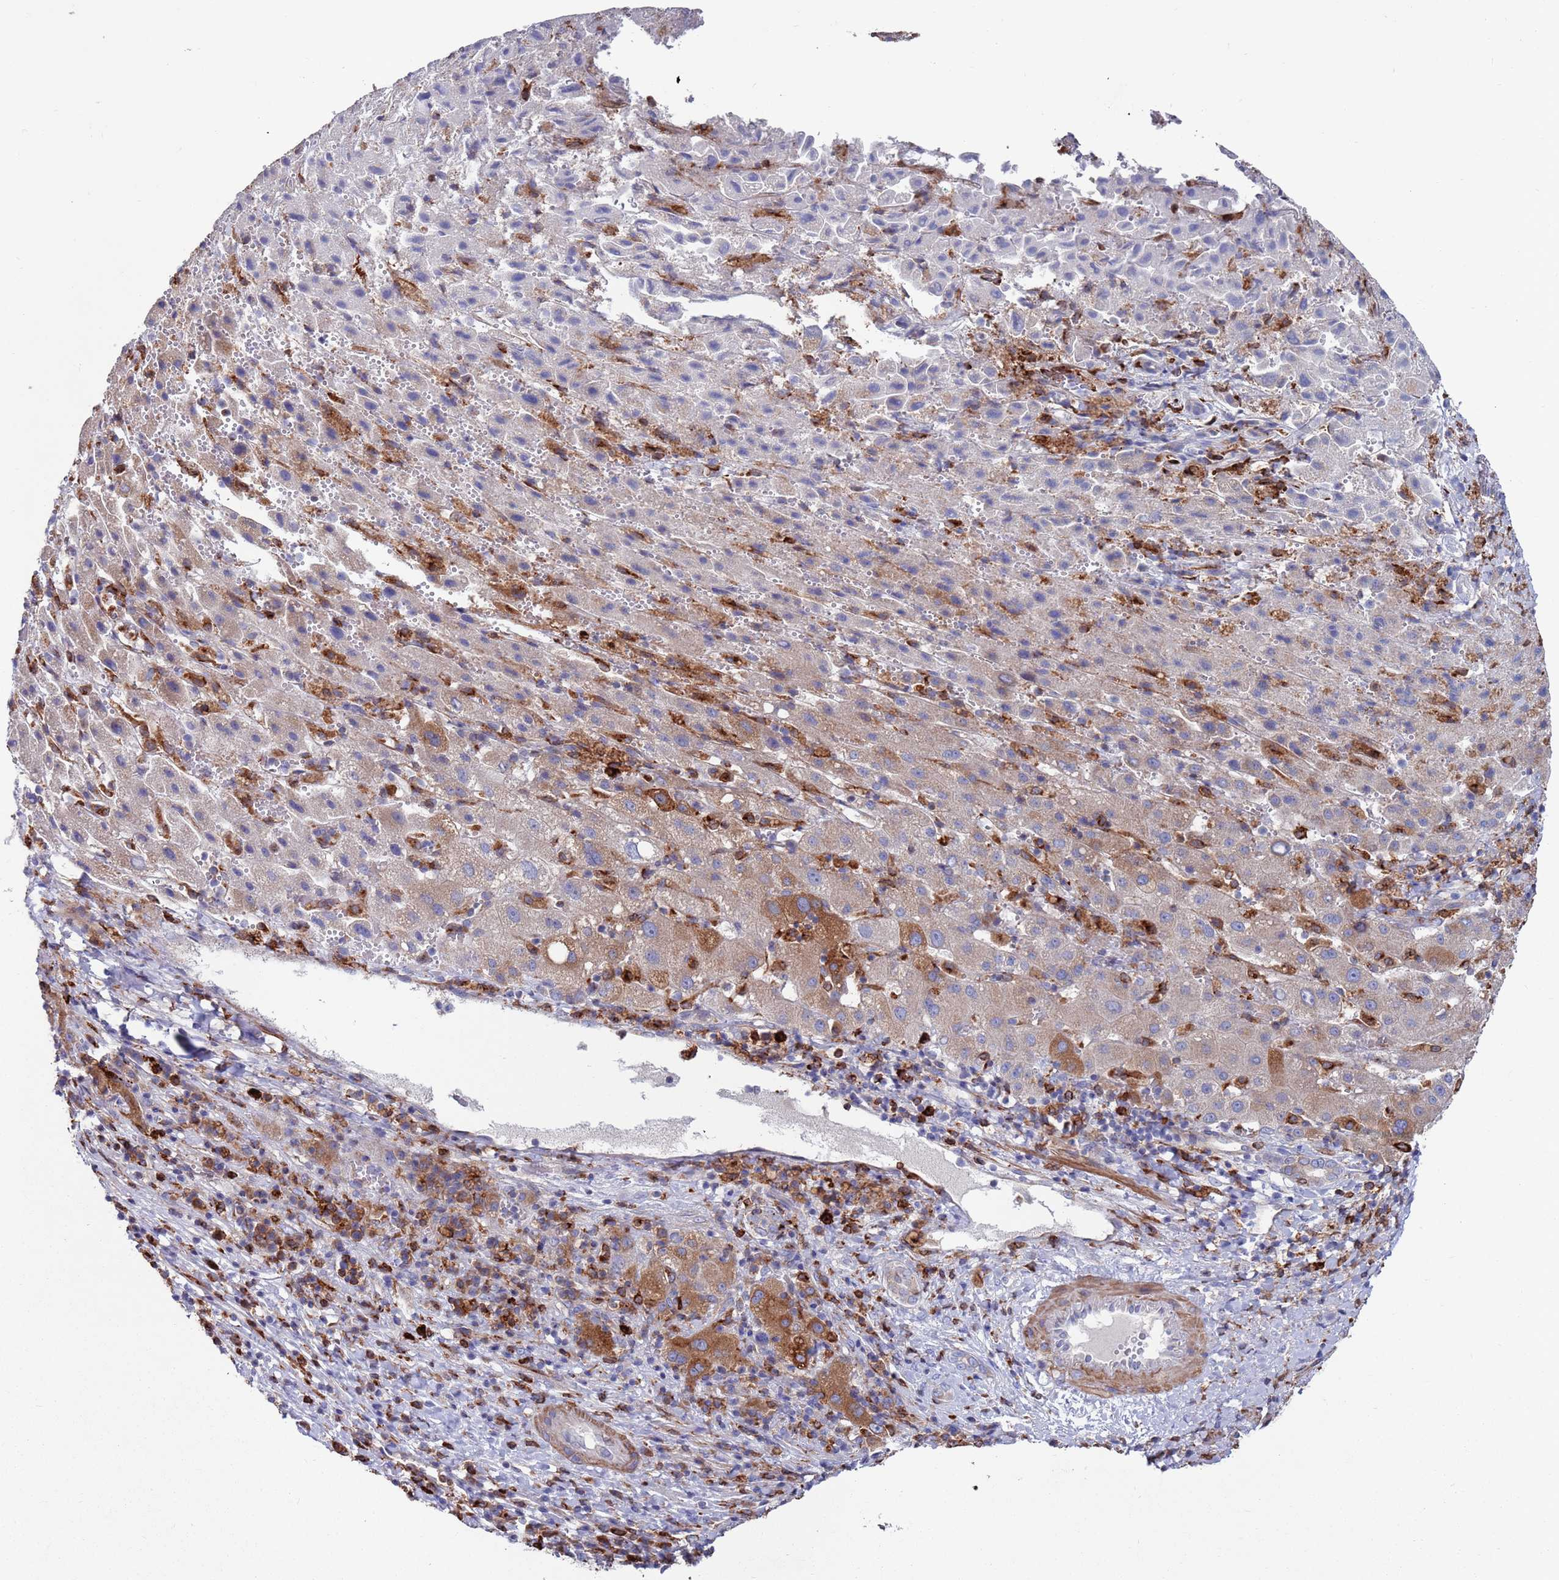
{"staining": {"intensity": "strong", "quantity": "25%-75%", "location": "cytoplasmic/membranous"}, "tissue": "liver cancer", "cell_type": "Tumor cells", "image_type": "cancer", "snomed": [{"axis": "morphology", "description": "Carcinoma, Hepatocellular, NOS"}, {"axis": "topography", "description": "Liver"}], "caption": "The photomicrograph shows immunohistochemical staining of hepatocellular carcinoma (liver). There is strong cytoplasmic/membranous positivity is identified in approximately 25%-75% of tumor cells.", "gene": "GREB1L", "patient": {"sex": "female", "age": 58}}